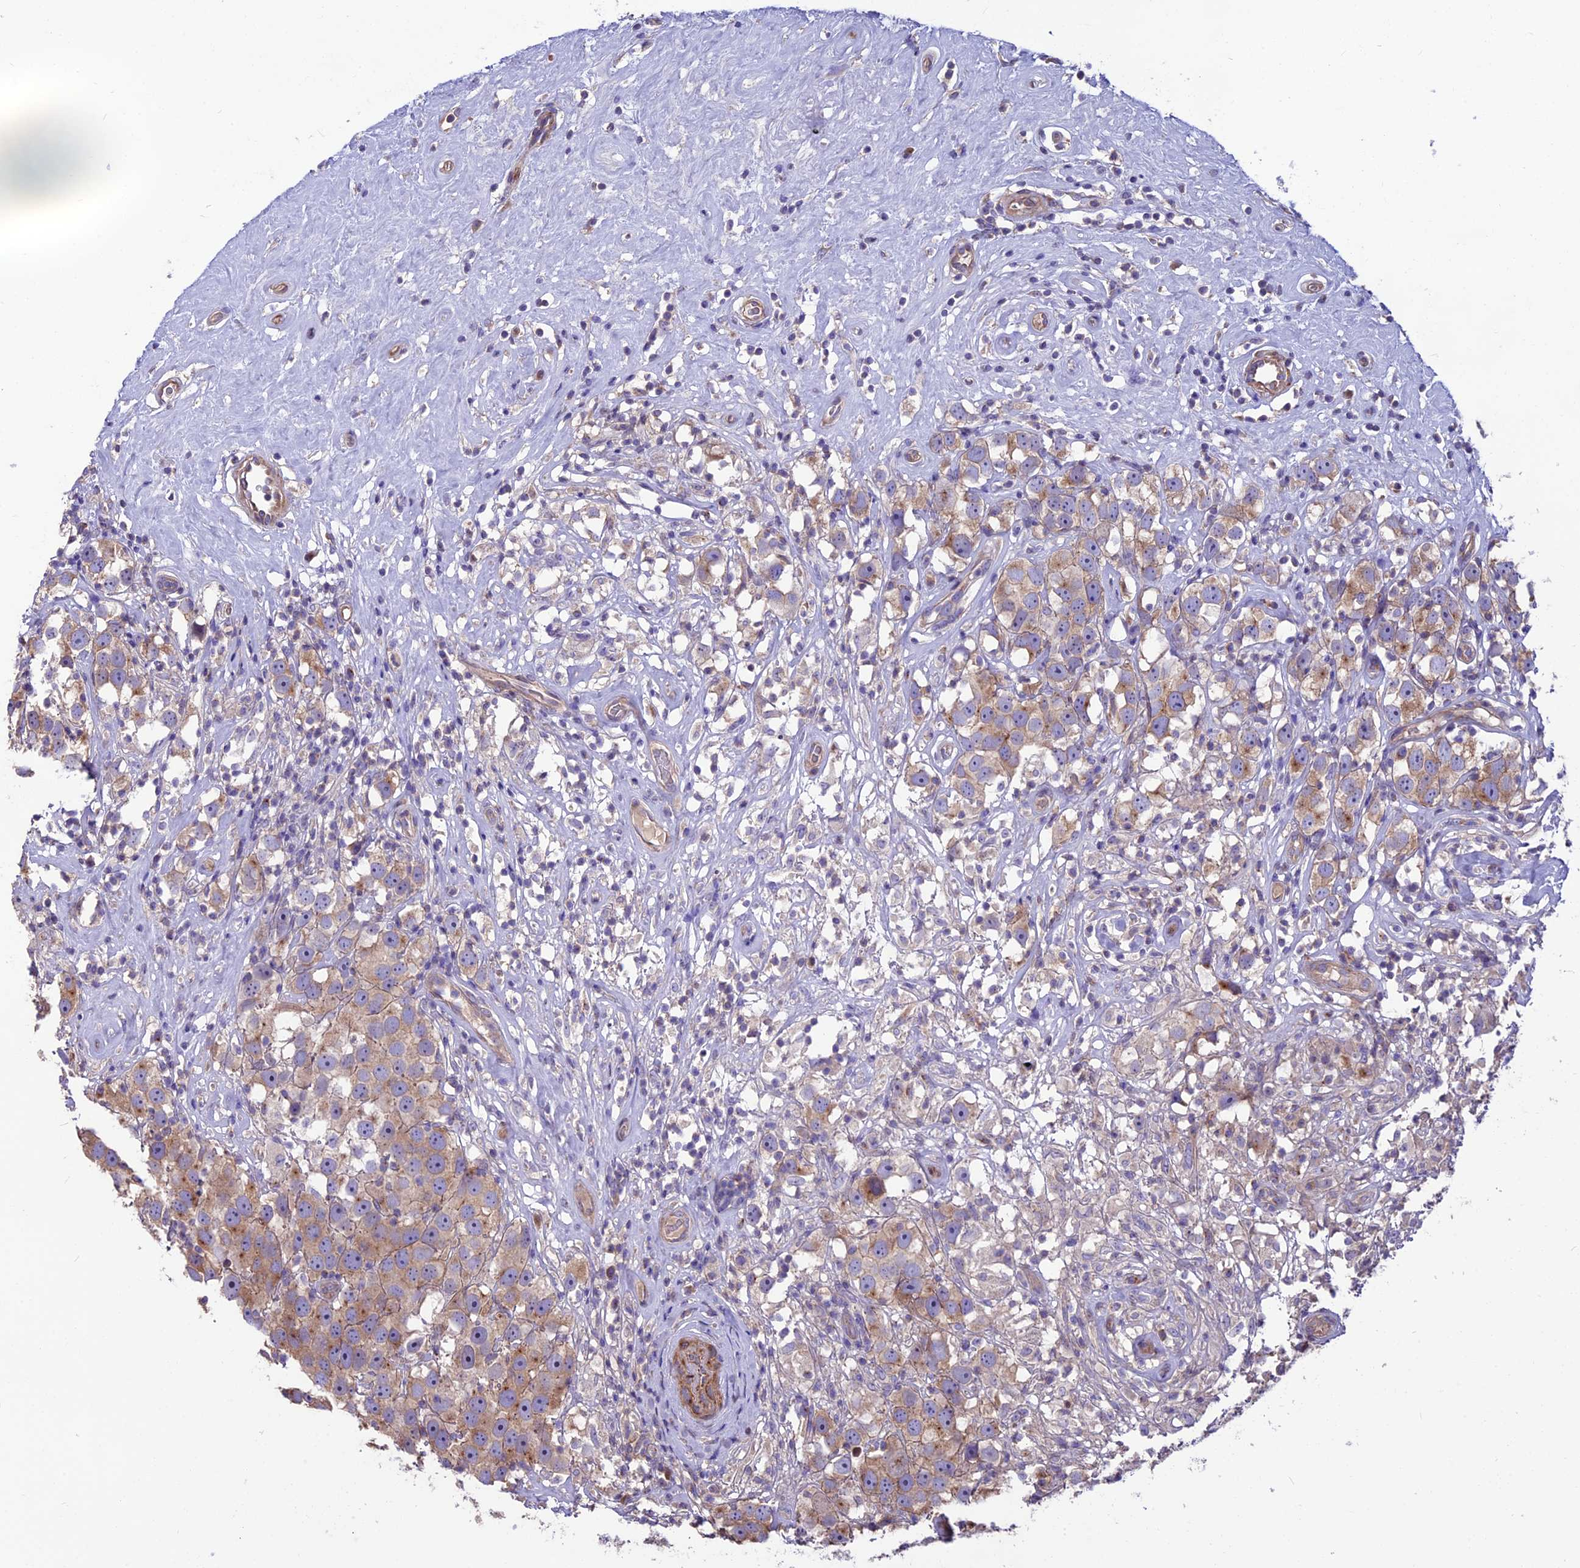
{"staining": {"intensity": "moderate", "quantity": ">75%", "location": "cytoplasmic/membranous"}, "tissue": "testis cancer", "cell_type": "Tumor cells", "image_type": "cancer", "snomed": [{"axis": "morphology", "description": "Seminoma, NOS"}, {"axis": "topography", "description": "Testis"}], "caption": "IHC staining of seminoma (testis), which reveals medium levels of moderate cytoplasmic/membranous staining in approximately >75% of tumor cells indicating moderate cytoplasmic/membranous protein positivity. The staining was performed using DAB (3,3'-diaminobenzidine) (brown) for protein detection and nuclei were counterstained in hematoxylin (blue).", "gene": "ANO3", "patient": {"sex": "male", "age": 49}}